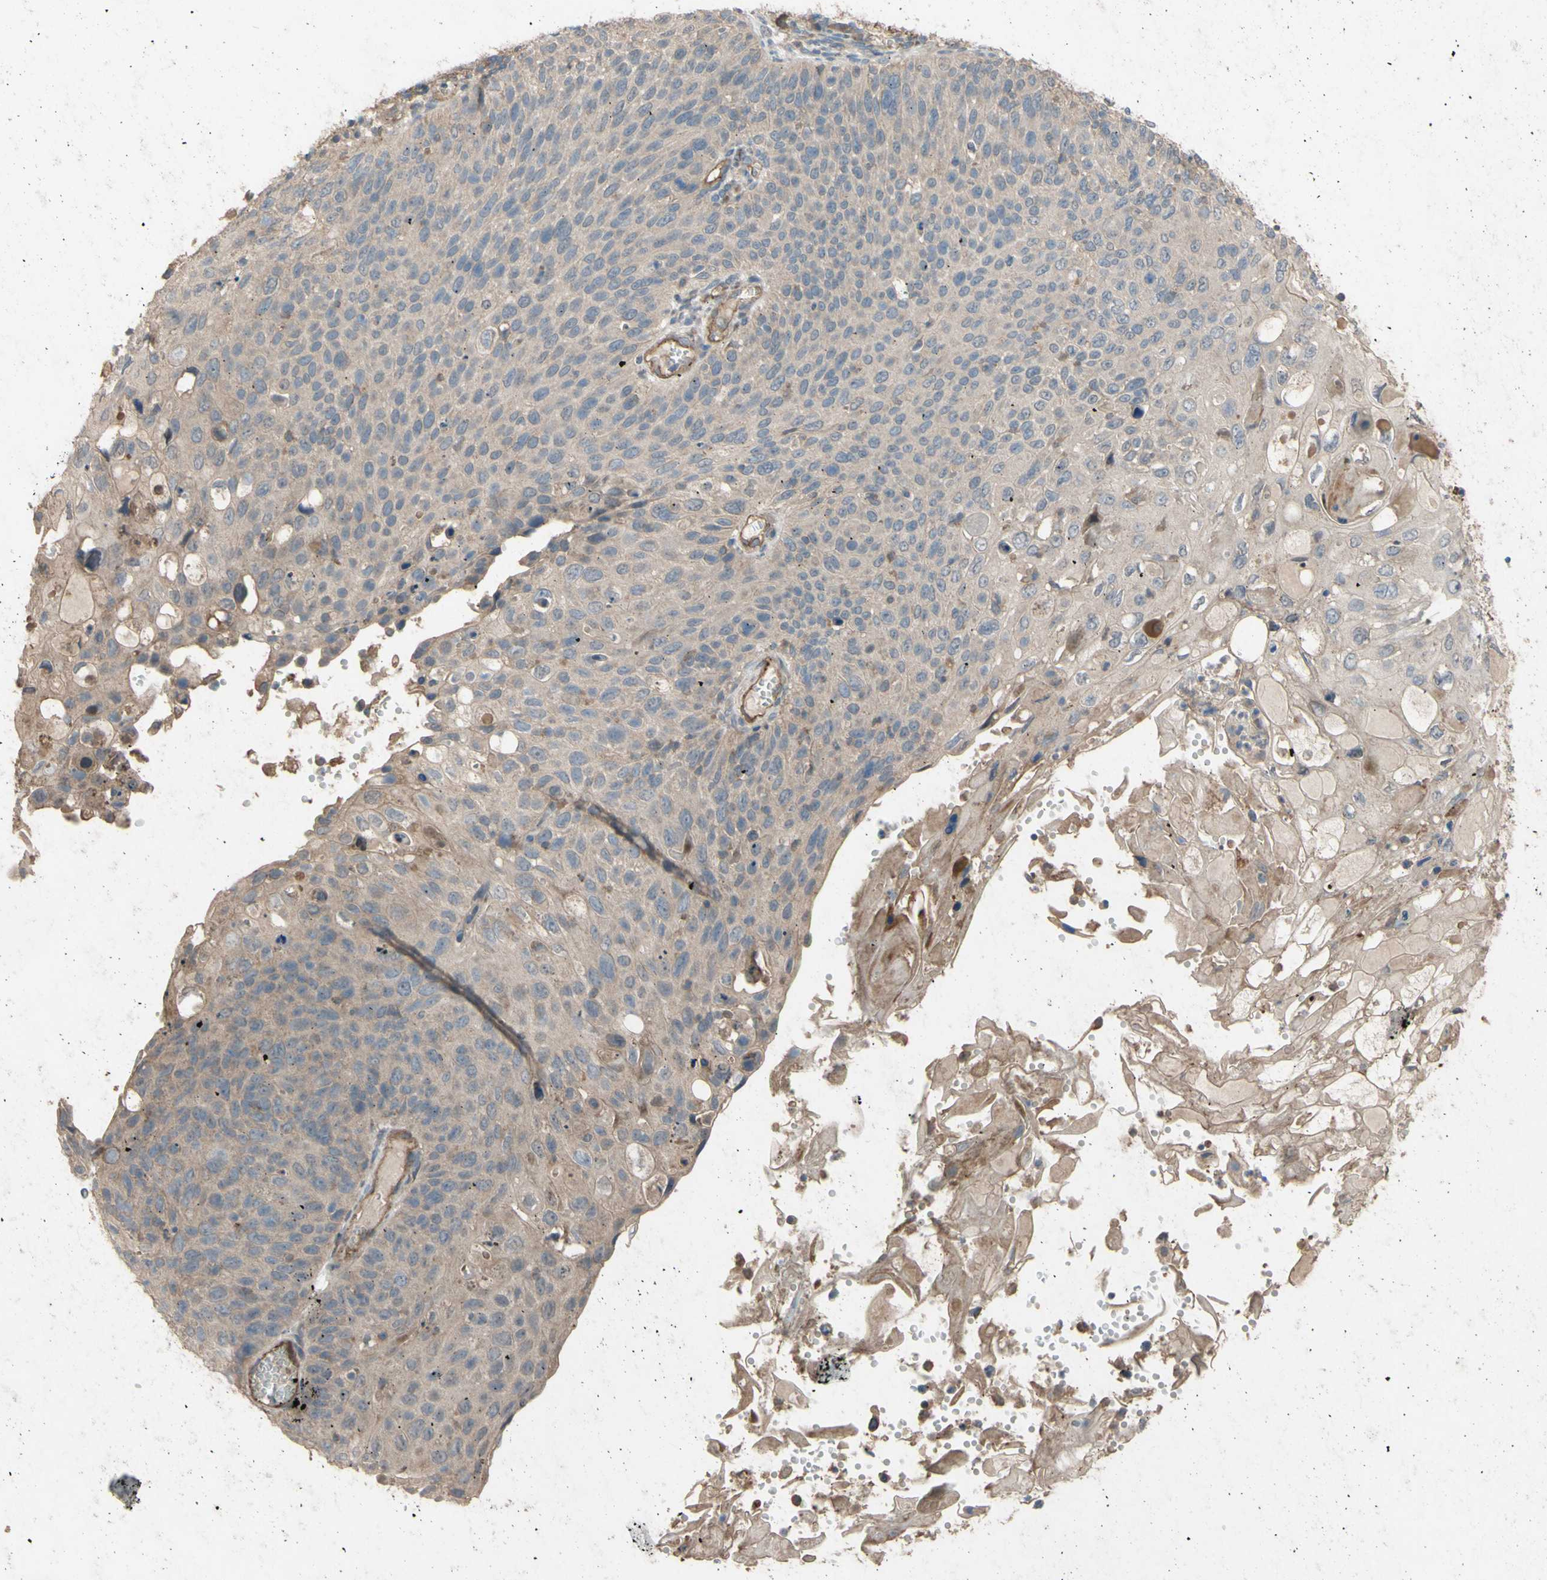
{"staining": {"intensity": "weak", "quantity": ">75%", "location": "cytoplasmic/membranous"}, "tissue": "cervical cancer", "cell_type": "Tumor cells", "image_type": "cancer", "snomed": [{"axis": "morphology", "description": "Squamous cell carcinoma, NOS"}, {"axis": "topography", "description": "Cervix"}], "caption": "Immunohistochemical staining of cervical cancer shows weak cytoplasmic/membranous protein positivity in about >75% of tumor cells.", "gene": "SHROOM4", "patient": {"sex": "female", "age": 70}}